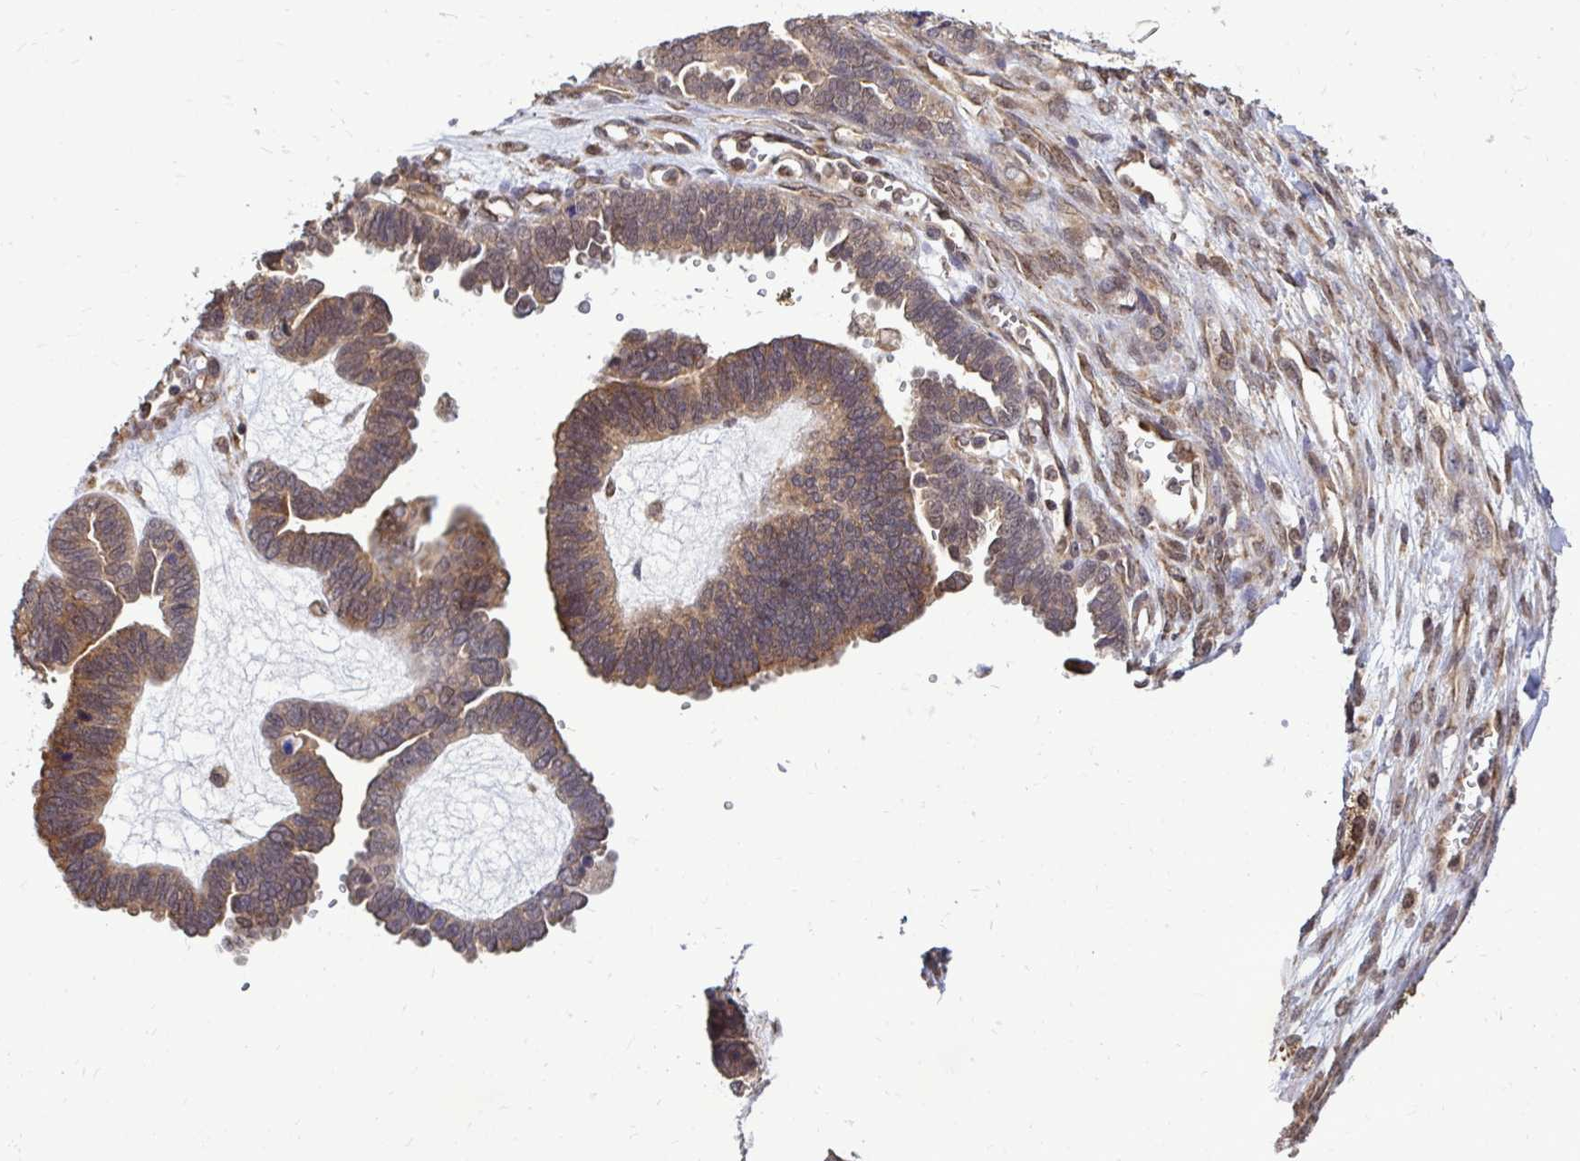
{"staining": {"intensity": "weak", "quantity": ">75%", "location": "cytoplasmic/membranous"}, "tissue": "ovarian cancer", "cell_type": "Tumor cells", "image_type": "cancer", "snomed": [{"axis": "morphology", "description": "Cystadenocarcinoma, serous, NOS"}, {"axis": "topography", "description": "Ovary"}], "caption": "There is low levels of weak cytoplasmic/membranous expression in tumor cells of serous cystadenocarcinoma (ovarian), as demonstrated by immunohistochemical staining (brown color).", "gene": "FMR1", "patient": {"sex": "female", "age": 51}}